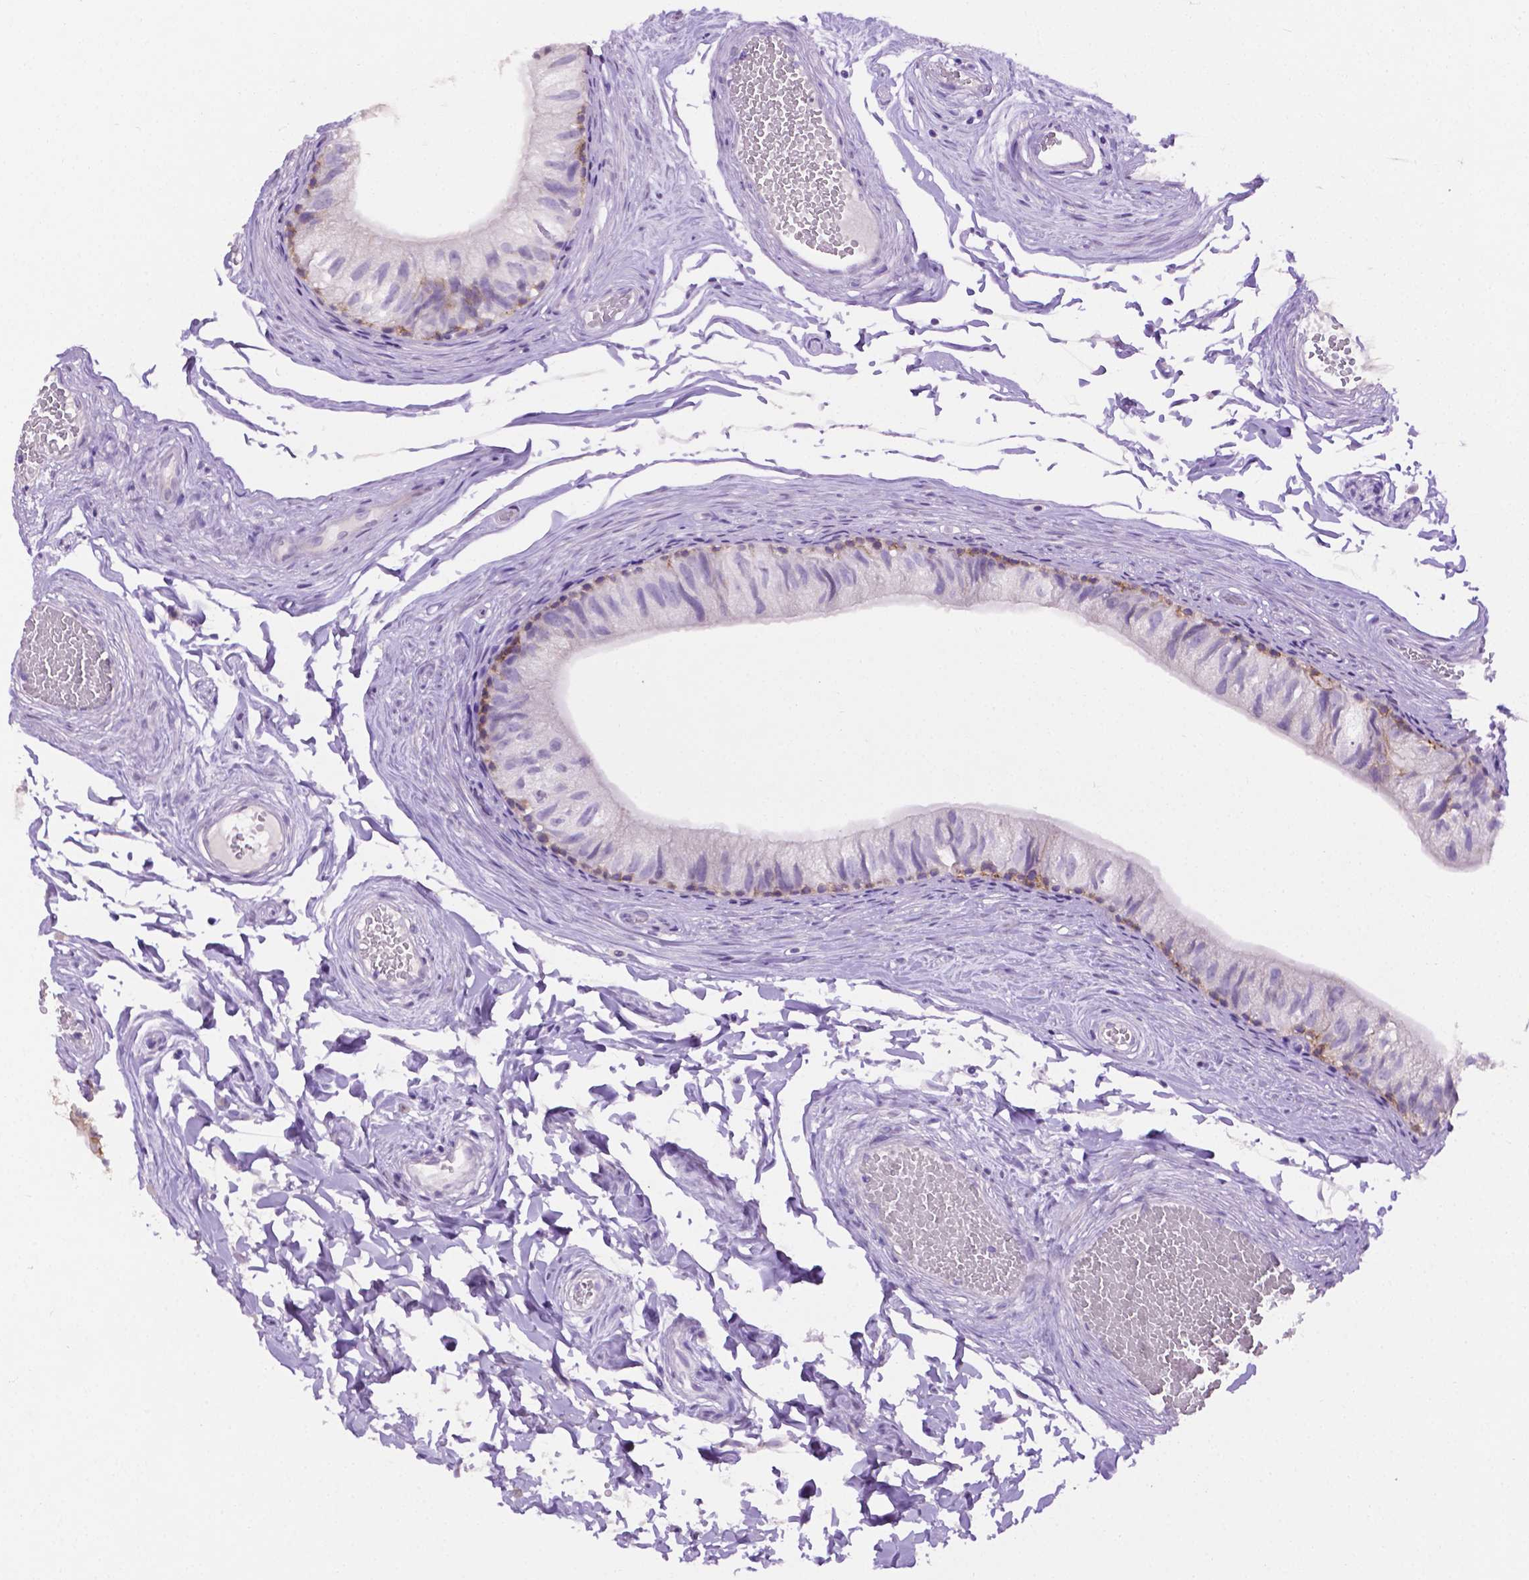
{"staining": {"intensity": "moderate", "quantity": "25%-75%", "location": "cytoplasmic/membranous"}, "tissue": "epididymis", "cell_type": "Glandular cells", "image_type": "normal", "snomed": [{"axis": "morphology", "description": "Normal tissue, NOS"}, {"axis": "topography", "description": "Epididymis"}], "caption": "Protein analysis of benign epididymis shows moderate cytoplasmic/membranous positivity in about 25%-75% of glandular cells. The protein of interest is stained brown, and the nuclei are stained in blue (DAB (3,3'-diaminobenzidine) IHC with brightfield microscopy, high magnification).", "gene": "TACSTD2", "patient": {"sex": "male", "age": 45}}